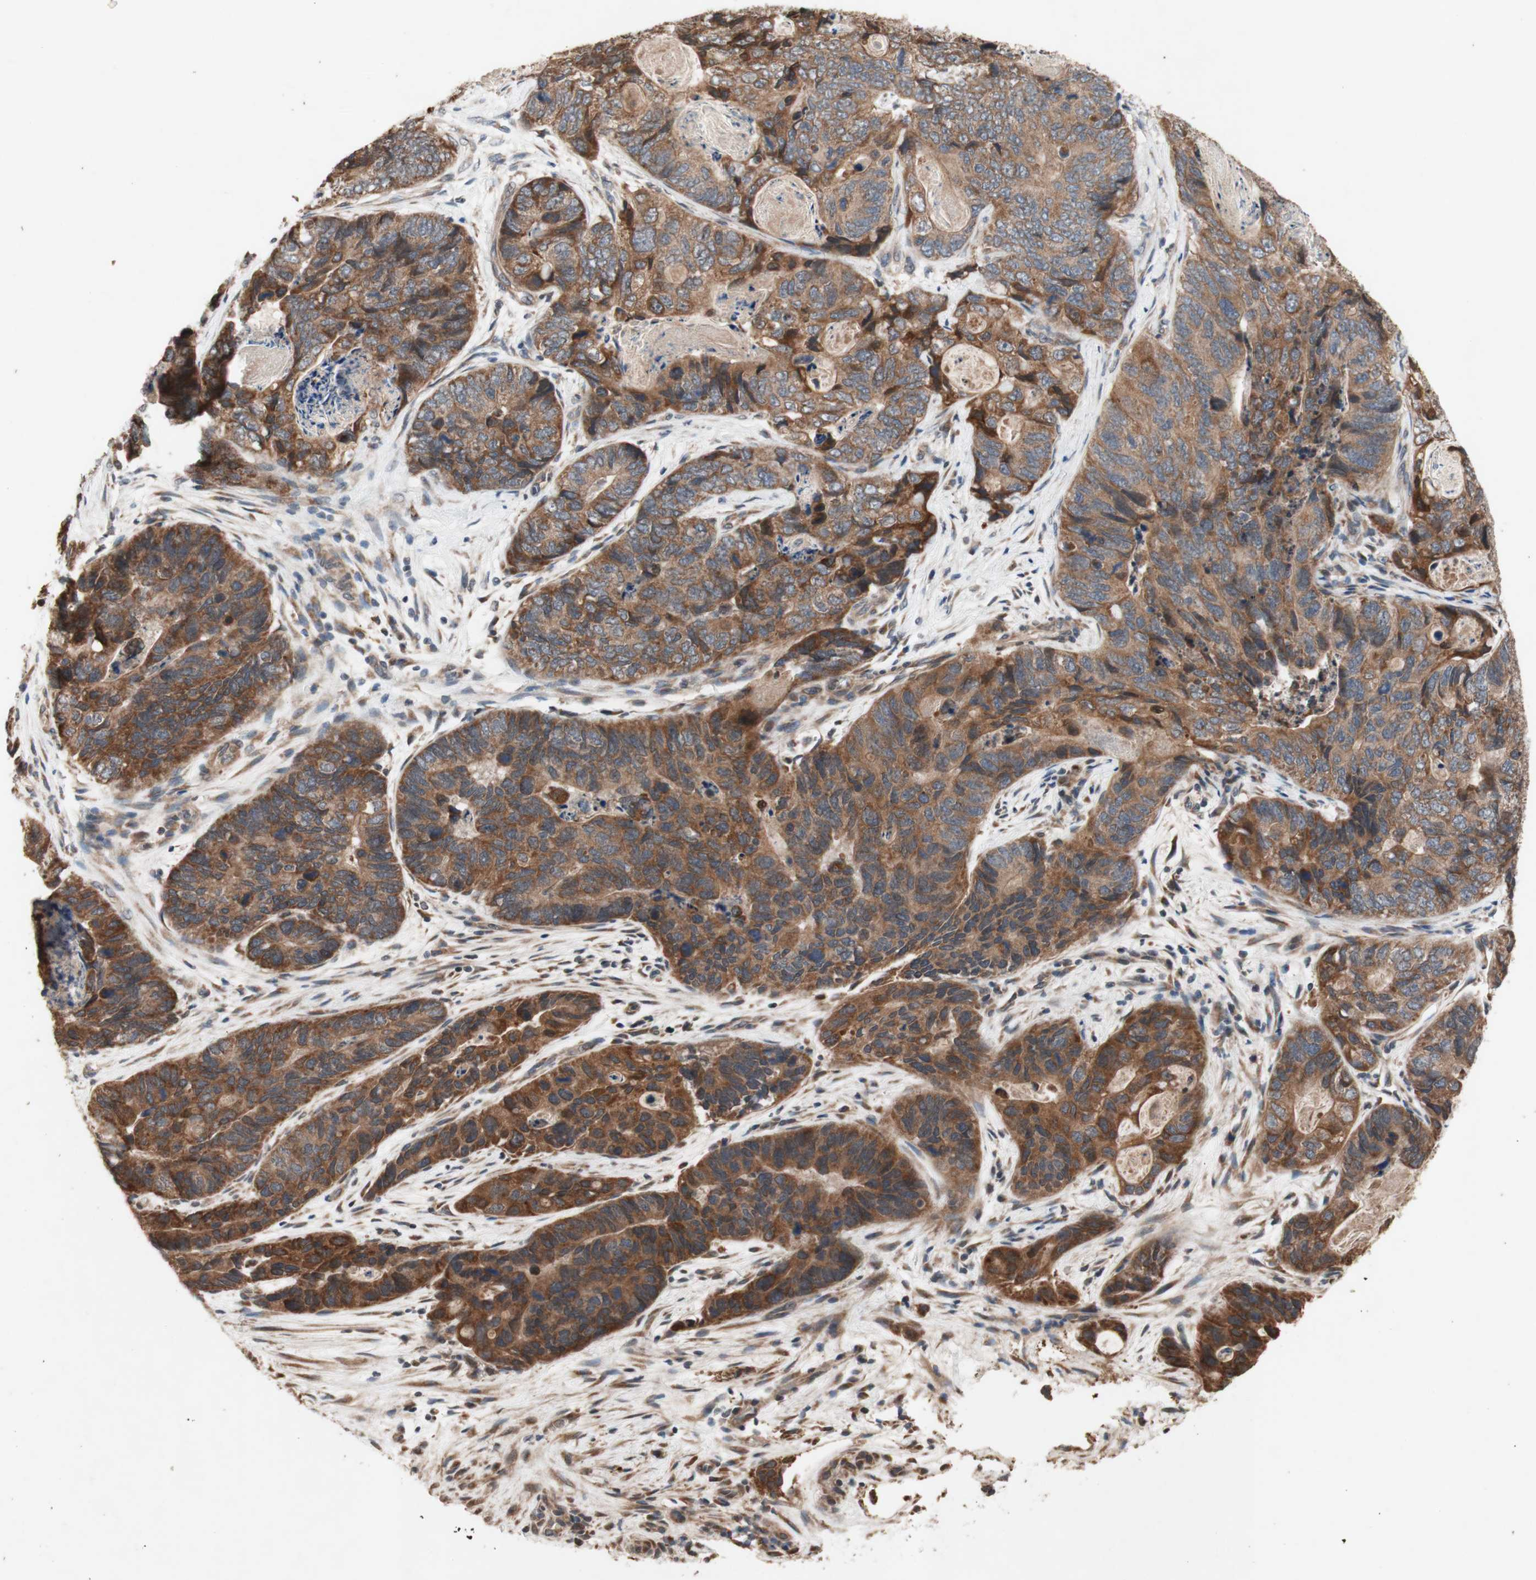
{"staining": {"intensity": "strong", "quantity": ">75%", "location": "cytoplasmic/membranous"}, "tissue": "stomach cancer", "cell_type": "Tumor cells", "image_type": "cancer", "snomed": [{"axis": "morphology", "description": "Adenocarcinoma, NOS"}, {"axis": "topography", "description": "Stomach"}], "caption": "Protein staining of stomach adenocarcinoma tissue reveals strong cytoplasmic/membranous positivity in about >75% of tumor cells. Nuclei are stained in blue.", "gene": "DDOST", "patient": {"sex": "female", "age": 89}}